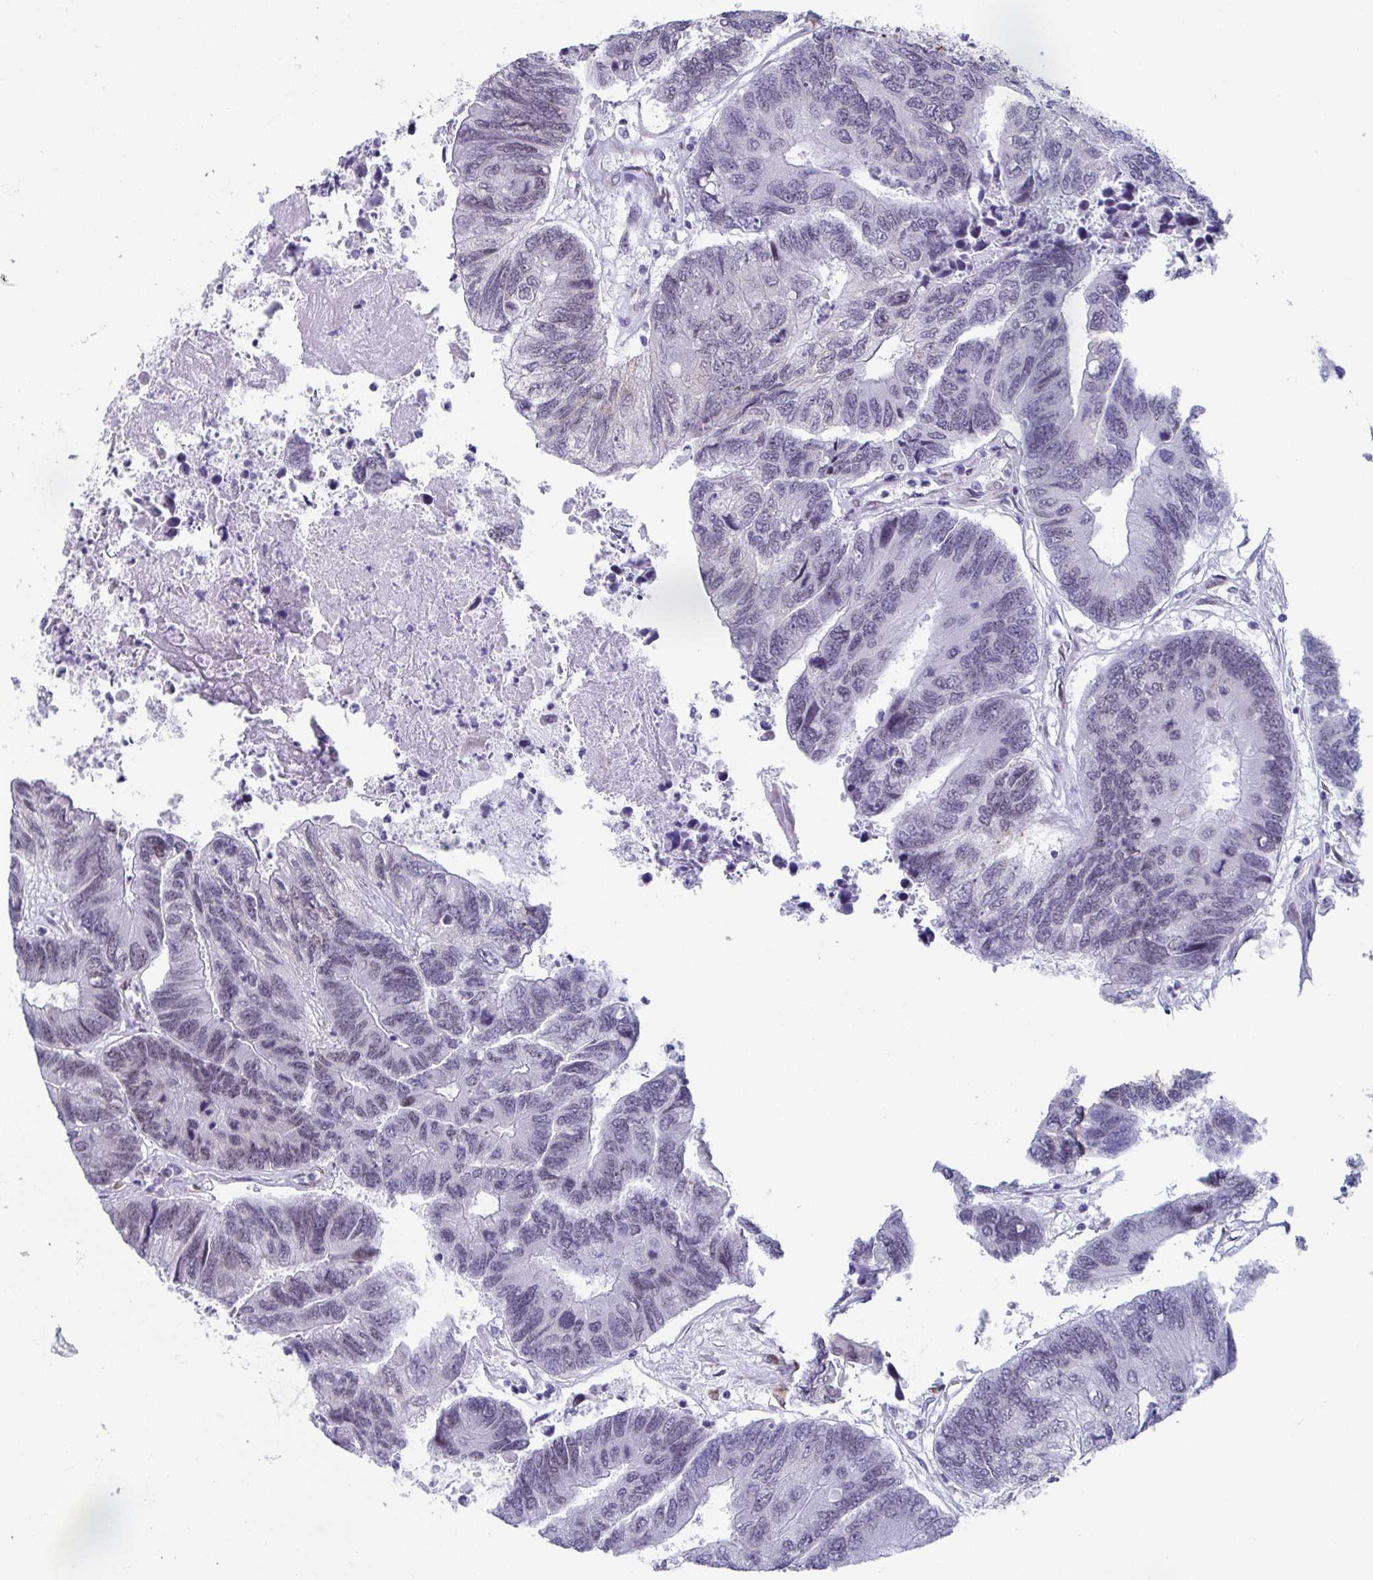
{"staining": {"intensity": "weak", "quantity": "<25%", "location": "nuclear"}, "tissue": "colorectal cancer", "cell_type": "Tumor cells", "image_type": "cancer", "snomed": [{"axis": "morphology", "description": "Adenocarcinoma, NOS"}, {"axis": "topography", "description": "Colon"}], "caption": "High power microscopy photomicrograph of an immunohistochemistry (IHC) photomicrograph of colorectal cancer, revealing no significant expression in tumor cells. (Stains: DAB immunohistochemistry (IHC) with hematoxylin counter stain, Microscopy: brightfield microscopy at high magnification).", "gene": "WDR72", "patient": {"sex": "female", "age": 67}}